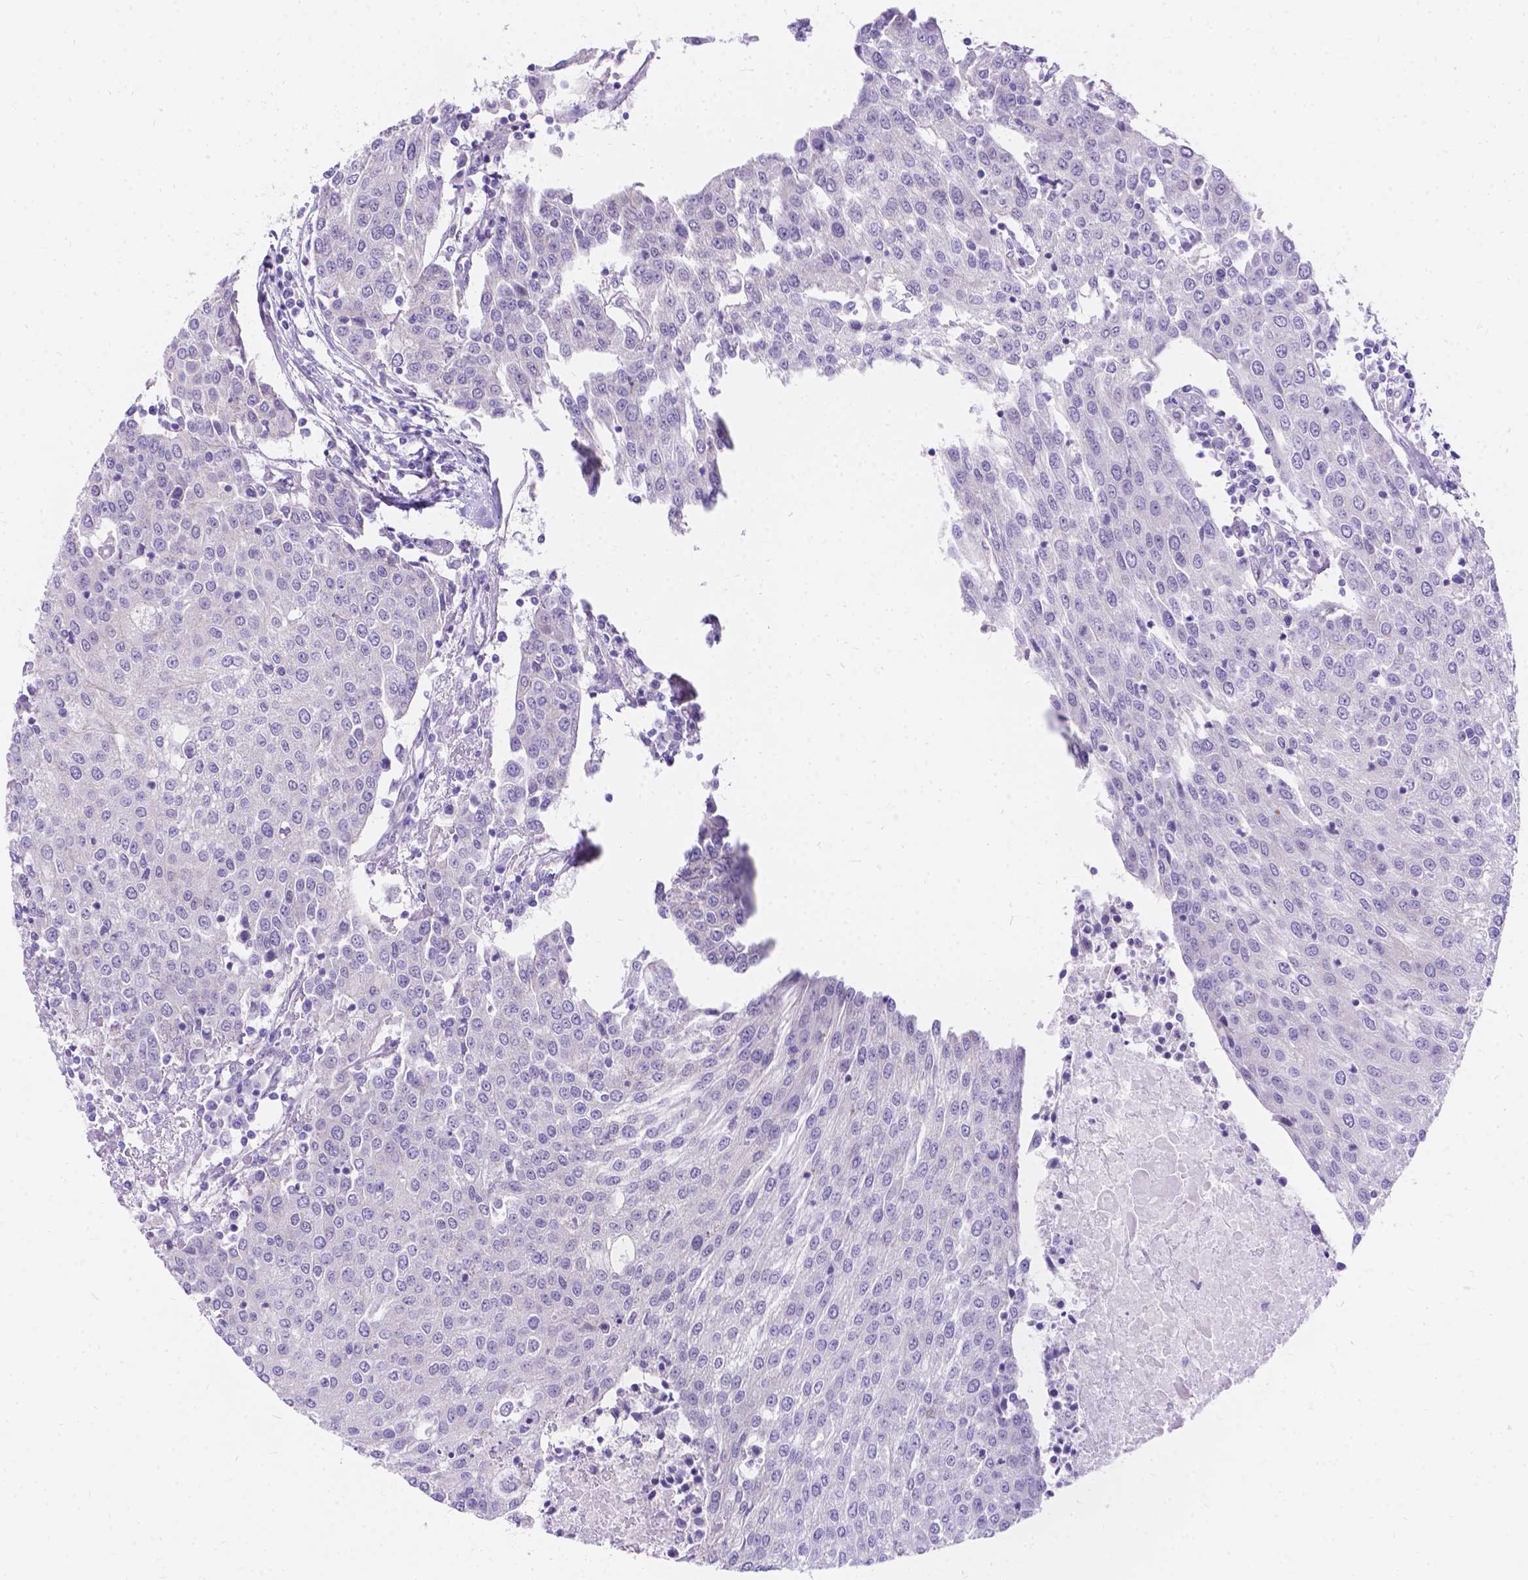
{"staining": {"intensity": "negative", "quantity": "none", "location": "none"}, "tissue": "urothelial cancer", "cell_type": "Tumor cells", "image_type": "cancer", "snomed": [{"axis": "morphology", "description": "Urothelial carcinoma, High grade"}, {"axis": "topography", "description": "Urinary bladder"}], "caption": "The photomicrograph reveals no staining of tumor cells in urothelial cancer. The staining is performed using DAB (3,3'-diaminobenzidine) brown chromogen with nuclei counter-stained in using hematoxylin.", "gene": "PALS1", "patient": {"sex": "female", "age": 85}}